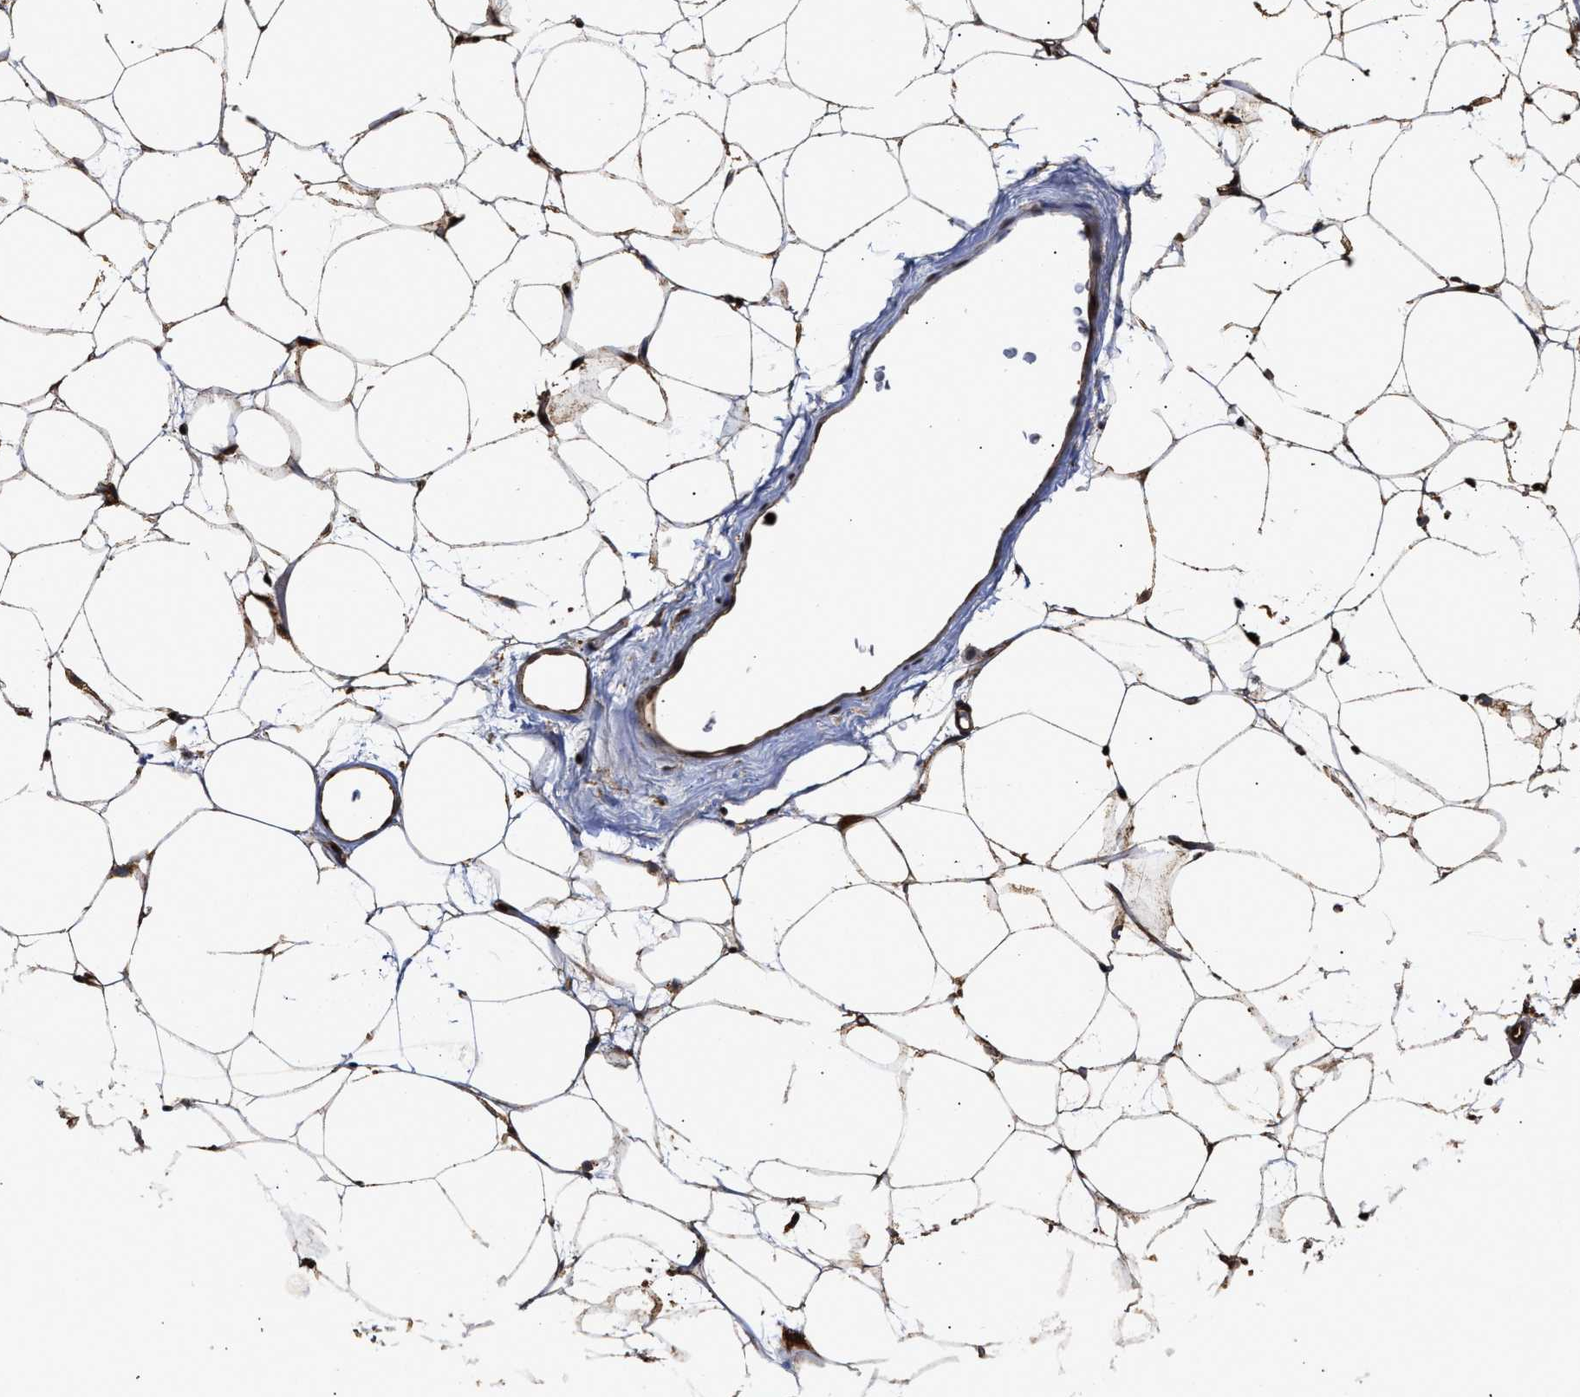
{"staining": {"intensity": "weak", "quantity": "25%-75%", "location": "cytoplasmic/membranous"}, "tissue": "adipose tissue", "cell_type": "Adipocytes", "image_type": "normal", "snomed": [{"axis": "morphology", "description": "Normal tissue, NOS"}, {"axis": "topography", "description": "Breast"}, {"axis": "topography", "description": "Soft tissue"}], "caption": "Adipocytes reveal low levels of weak cytoplasmic/membranous positivity in about 25%-75% of cells in normal human adipose tissue.", "gene": "GOSR1", "patient": {"sex": "female", "age": 75}}